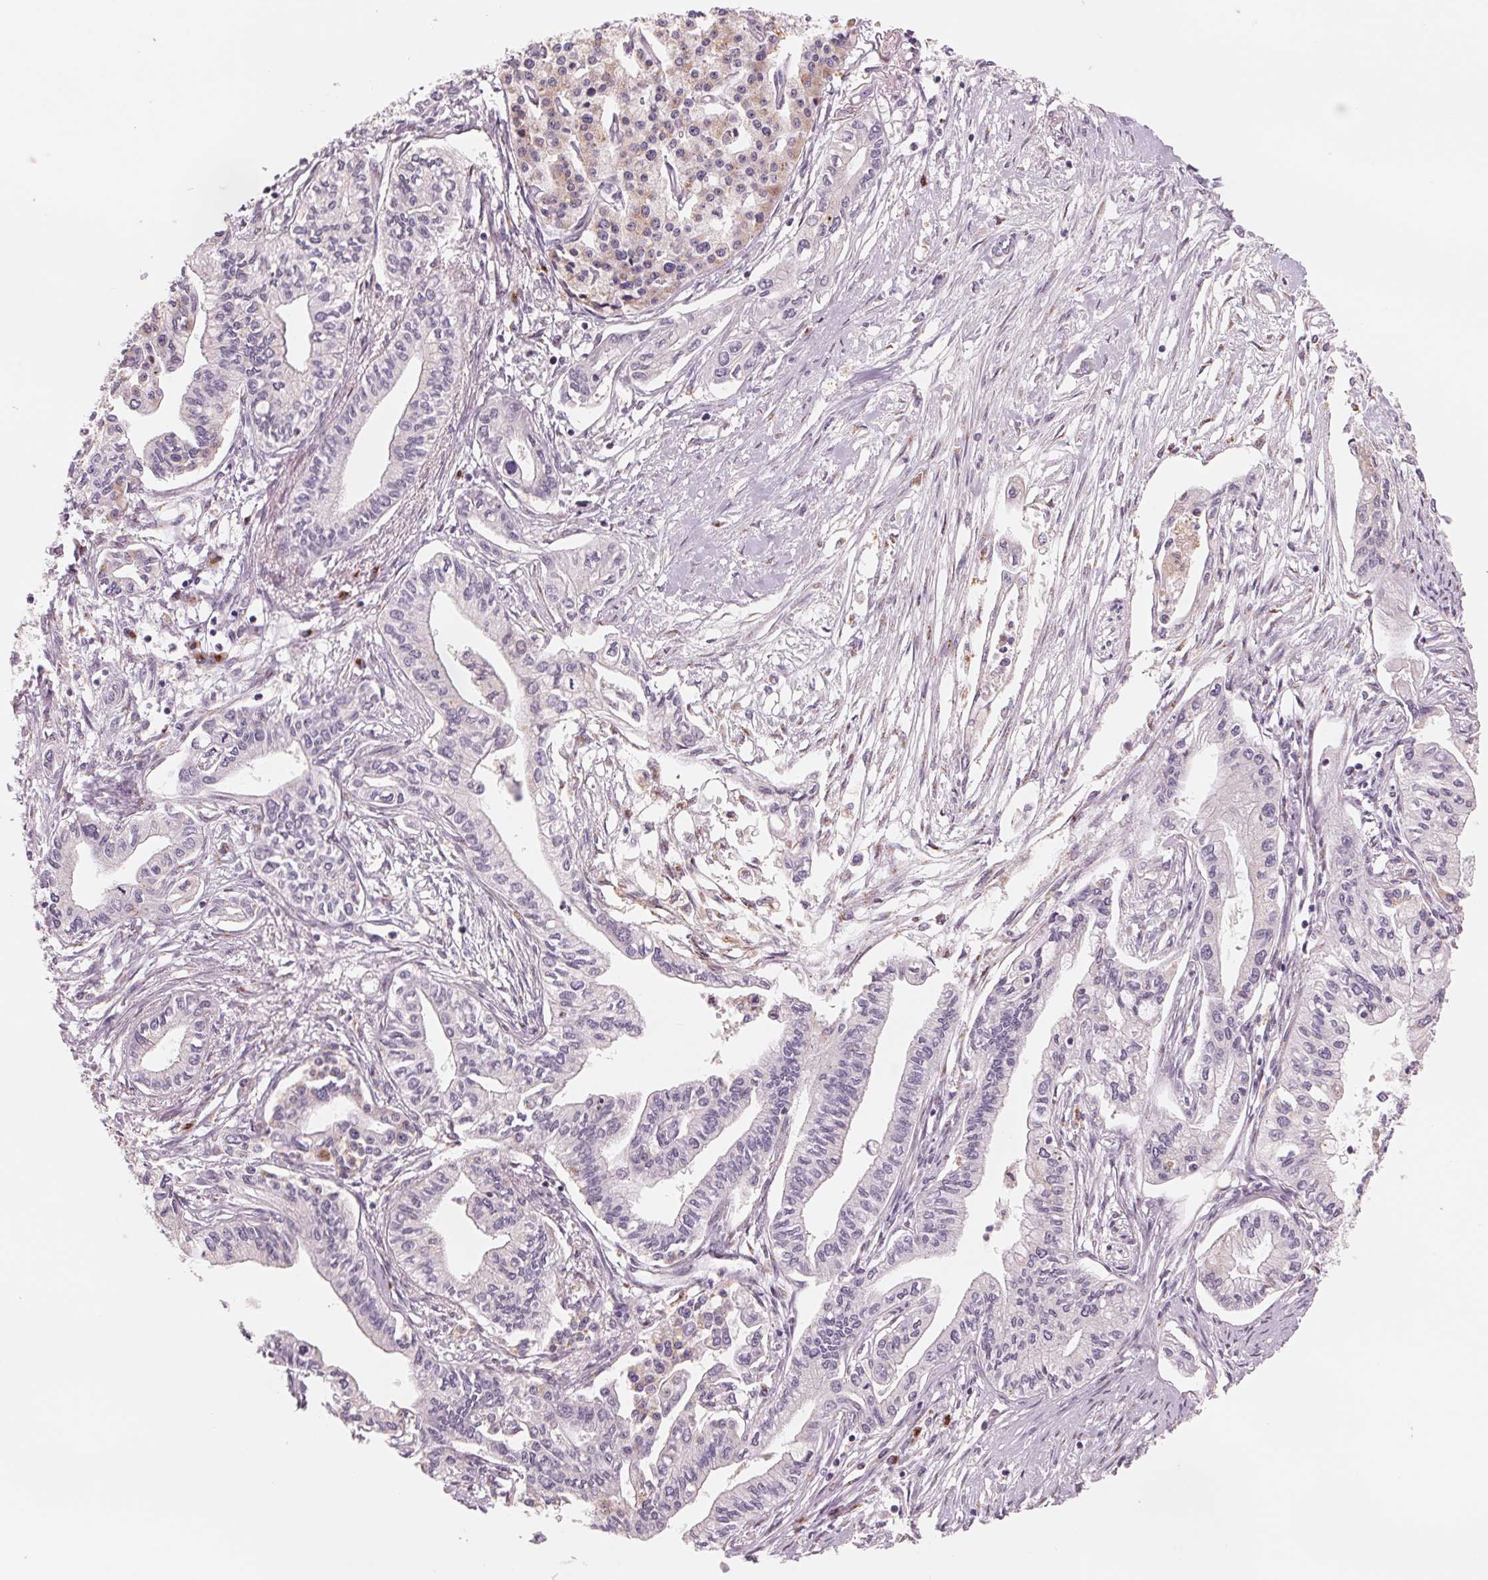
{"staining": {"intensity": "negative", "quantity": "none", "location": "none"}, "tissue": "pancreatic cancer", "cell_type": "Tumor cells", "image_type": "cancer", "snomed": [{"axis": "morphology", "description": "Adenocarcinoma, NOS"}, {"axis": "topography", "description": "Pancreas"}], "caption": "Immunohistochemical staining of human pancreatic cancer (adenocarcinoma) demonstrates no significant expression in tumor cells.", "gene": "IL9R", "patient": {"sex": "male", "age": 60}}